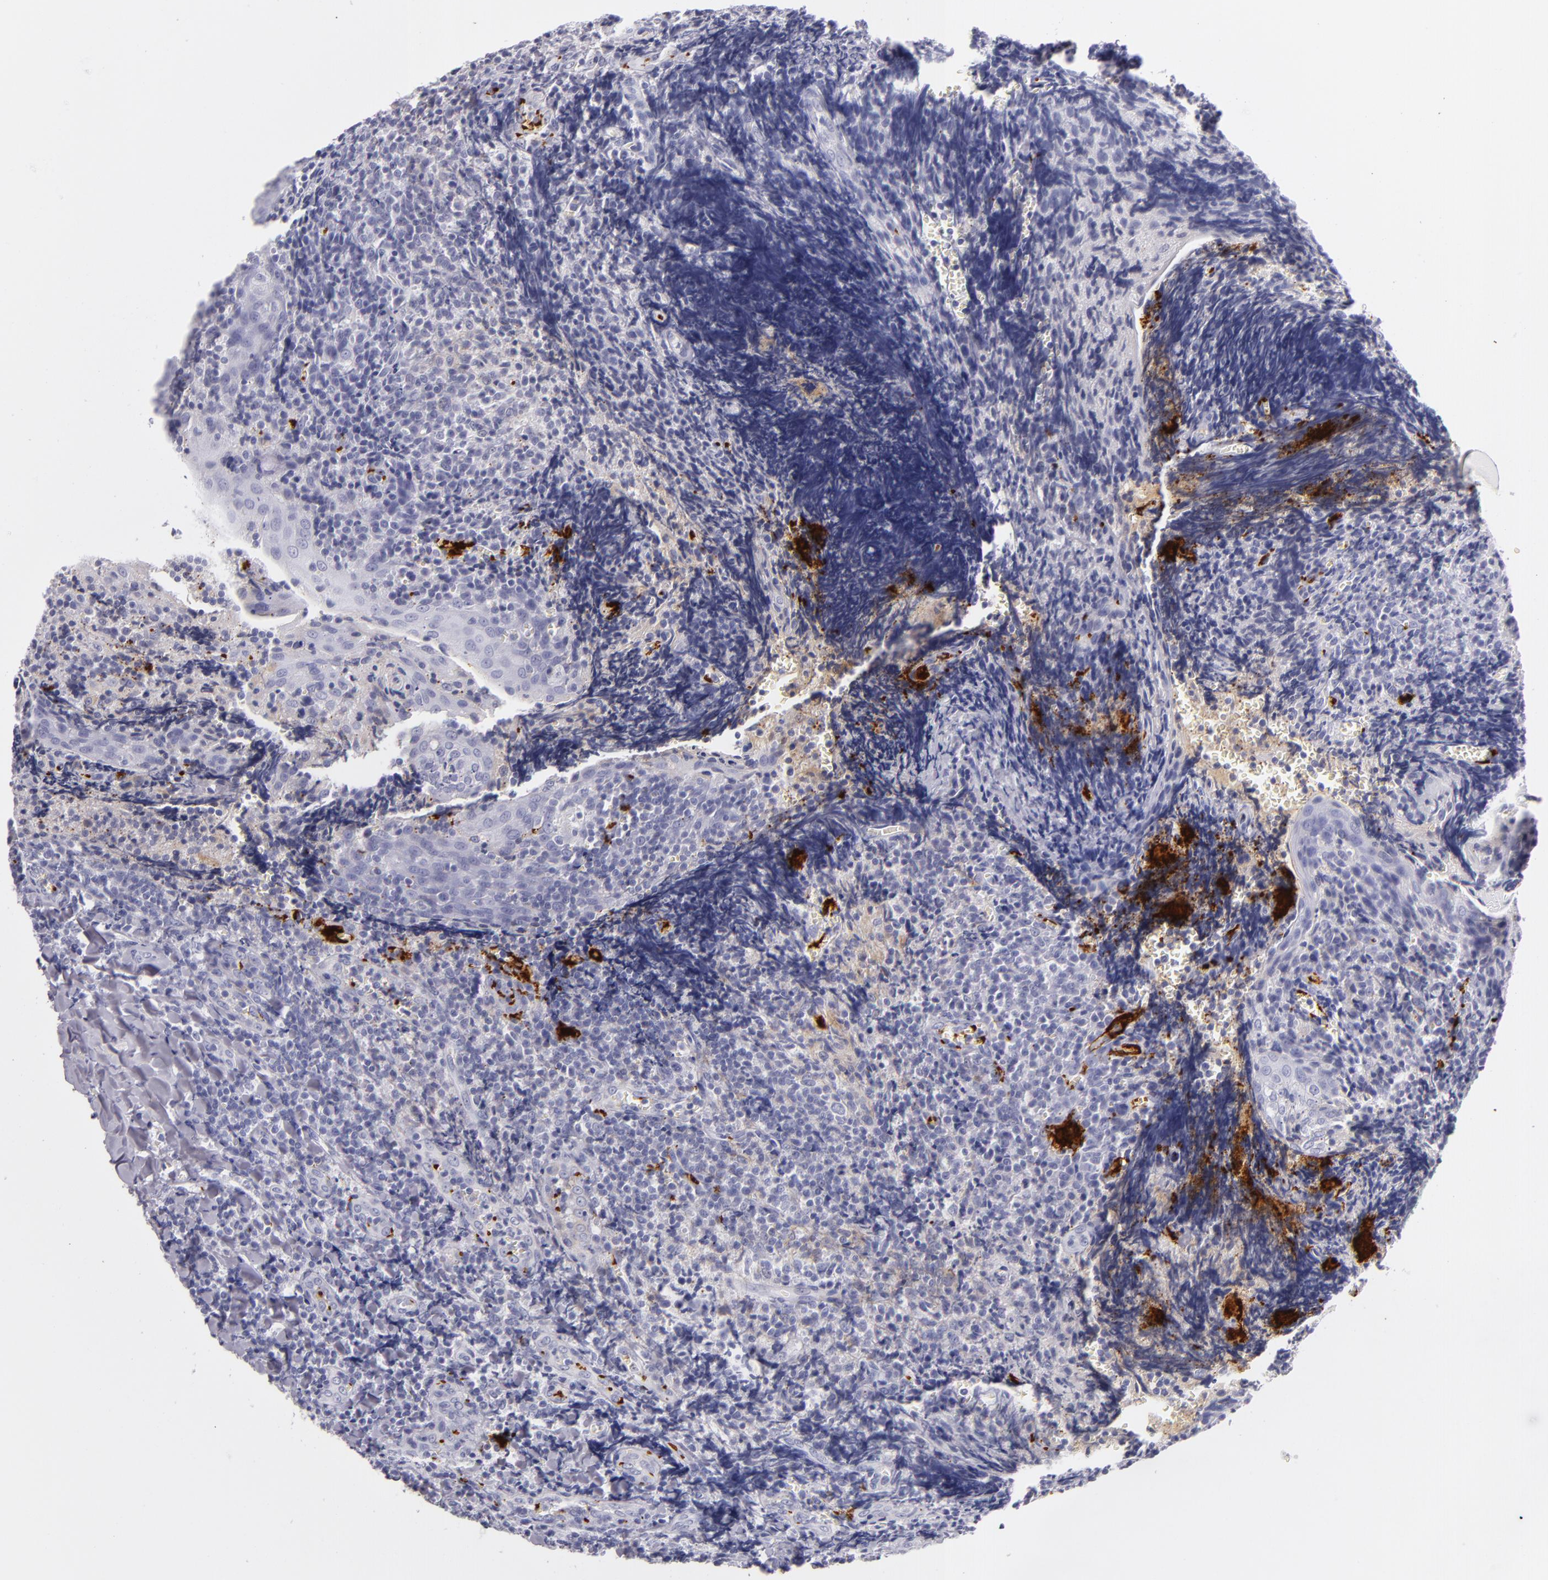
{"staining": {"intensity": "negative", "quantity": "none", "location": "none"}, "tissue": "tonsil", "cell_type": "Germinal center cells", "image_type": "normal", "snomed": [{"axis": "morphology", "description": "Normal tissue, NOS"}, {"axis": "topography", "description": "Tonsil"}], "caption": "Human tonsil stained for a protein using immunohistochemistry exhibits no staining in germinal center cells.", "gene": "GP1BA", "patient": {"sex": "male", "age": 20}}